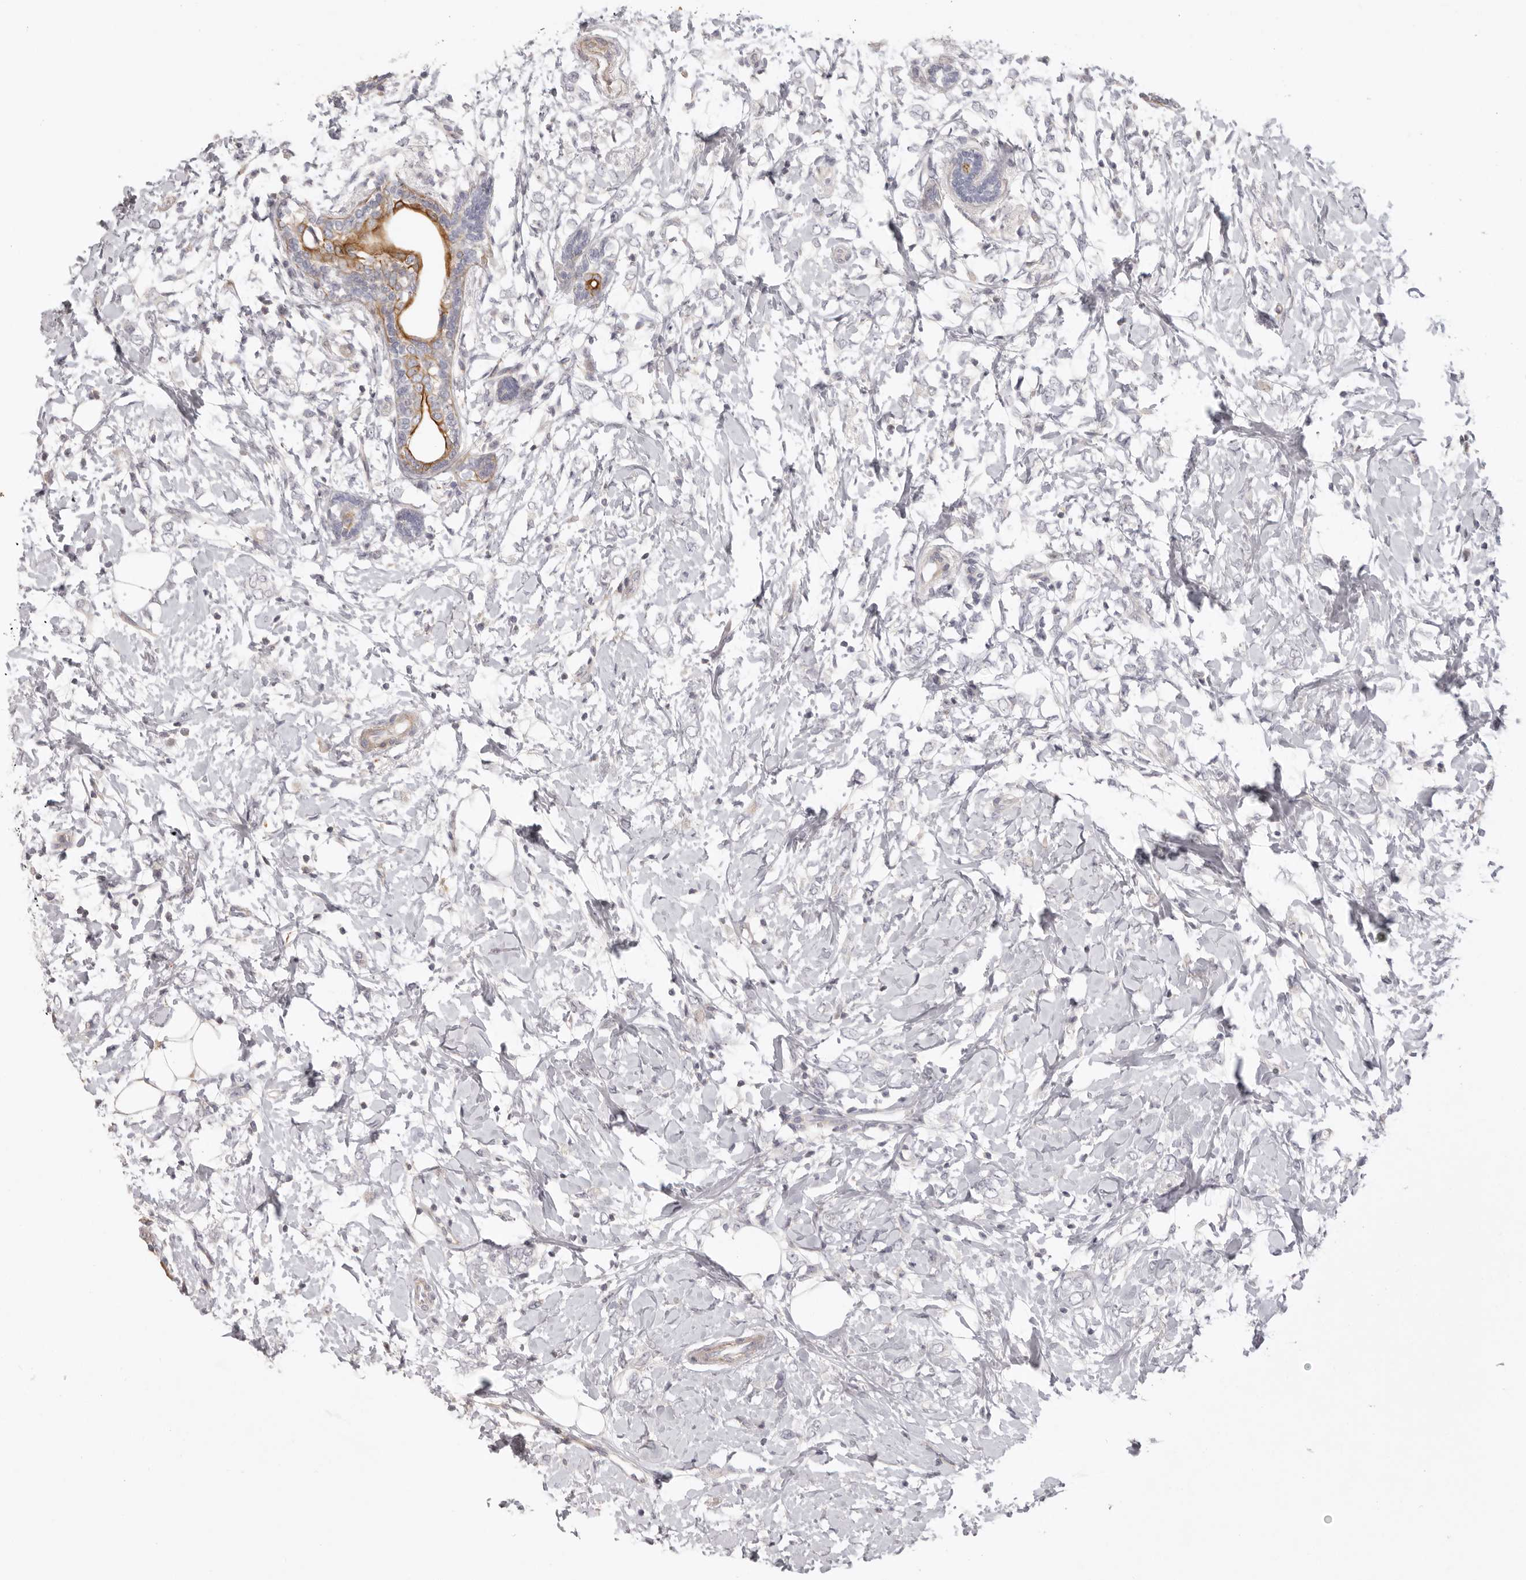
{"staining": {"intensity": "negative", "quantity": "none", "location": "none"}, "tissue": "breast cancer", "cell_type": "Tumor cells", "image_type": "cancer", "snomed": [{"axis": "morphology", "description": "Normal tissue, NOS"}, {"axis": "morphology", "description": "Lobular carcinoma"}, {"axis": "topography", "description": "Breast"}], "caption": "An IHC micrograph of lobular carcinoma (breast) is shown. There is no staining in tumor cells of lobular carcinoma (breast).", "gene": "RXFP1", "patient": {"sex": "female", "age": 47}}